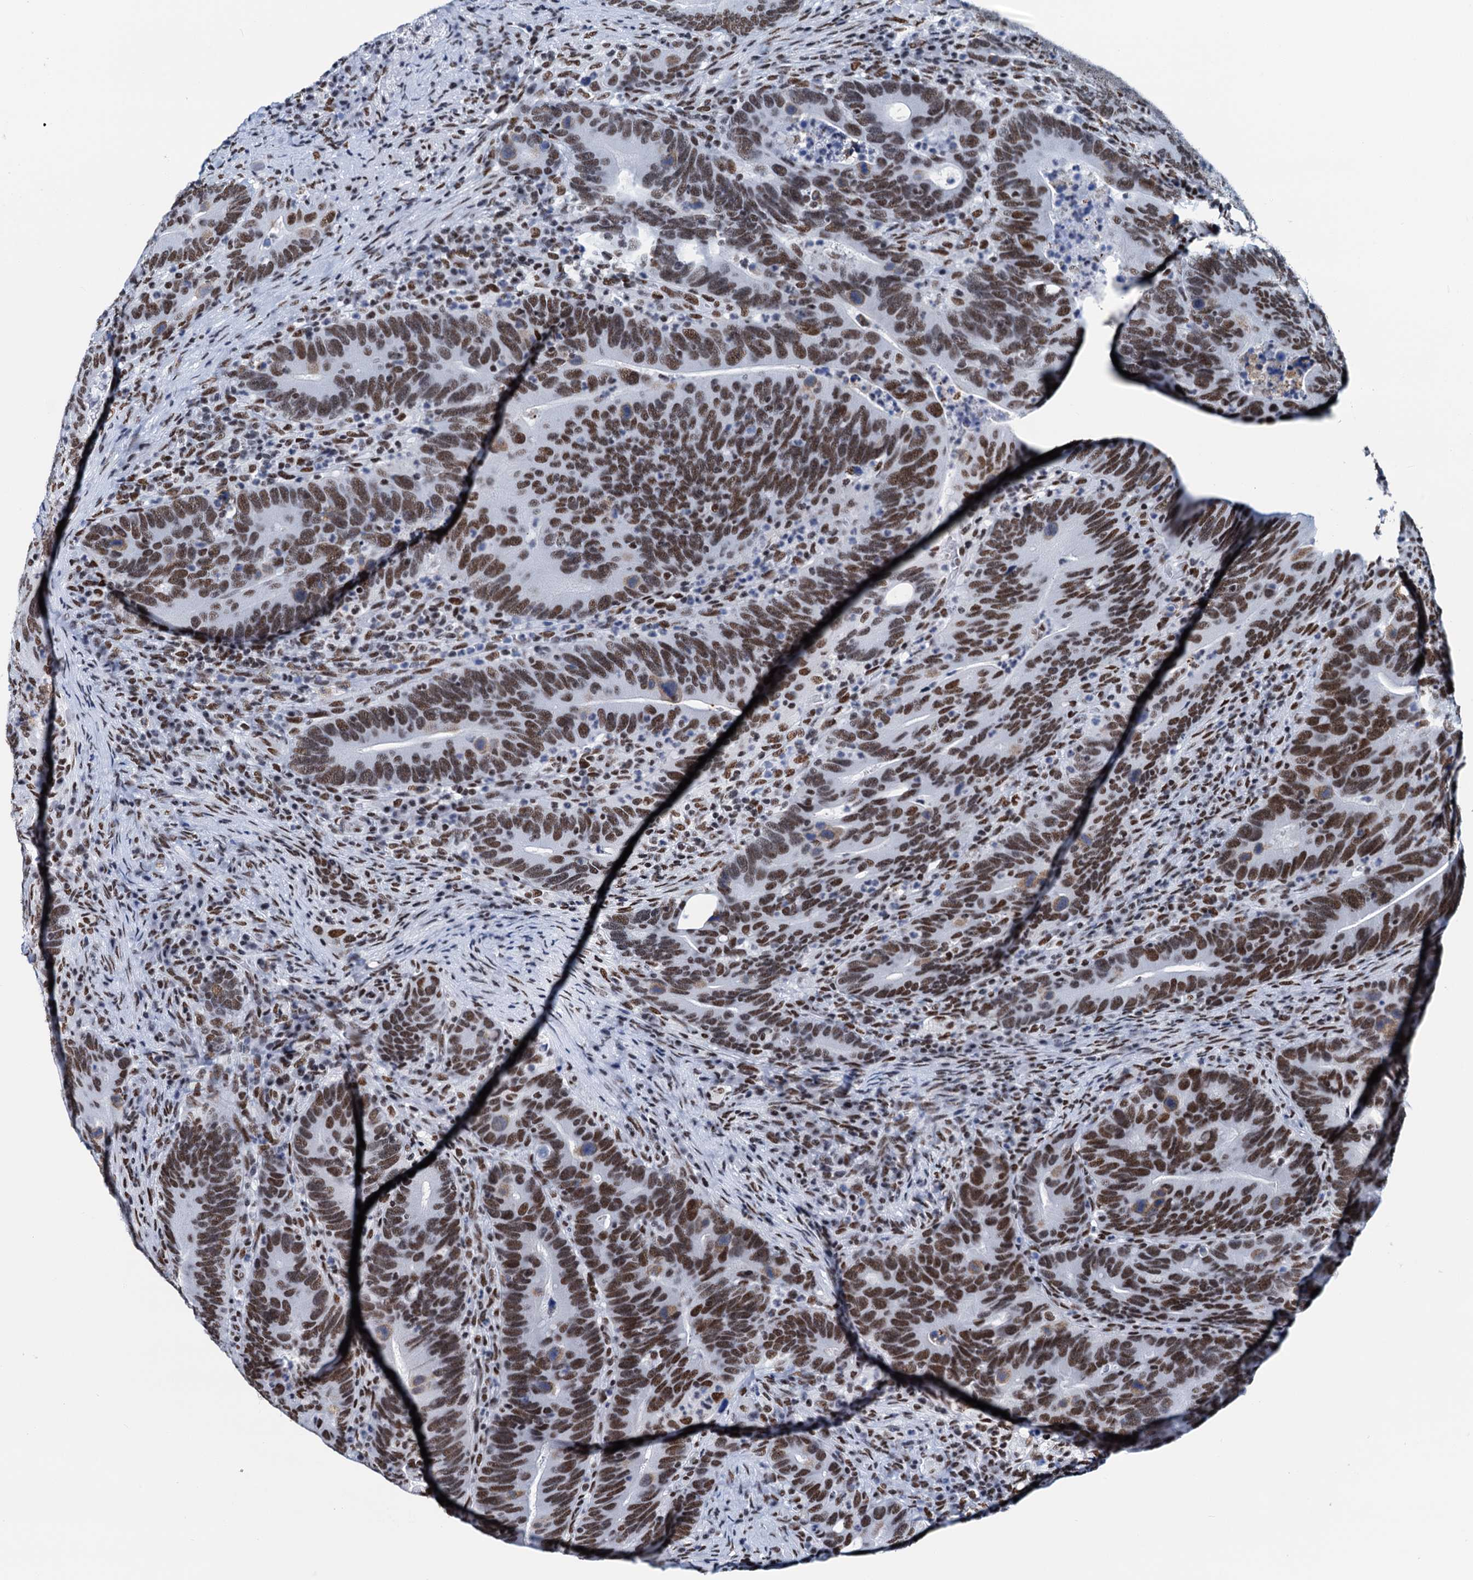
{"staining": {"intensity": "moderate", "quantity": ">75%", "location": "nuclear"}, "tissue": "colorectal cancer", "cell_type": "Tumor cells", "image_type": "cancer", "snomed": [{"axis": "morphology", "description": "Adenocarcinoma, NOS"}, {"axis": "topography", "description": "Colon"}], "caption": "This is a histology image of immunohistochemistry staining of colorectal cancer, which shows moderate expression in the nuclear of tumor cells.", "gene": "SLTM", "patient": {"sex": "female", "age": 66}}